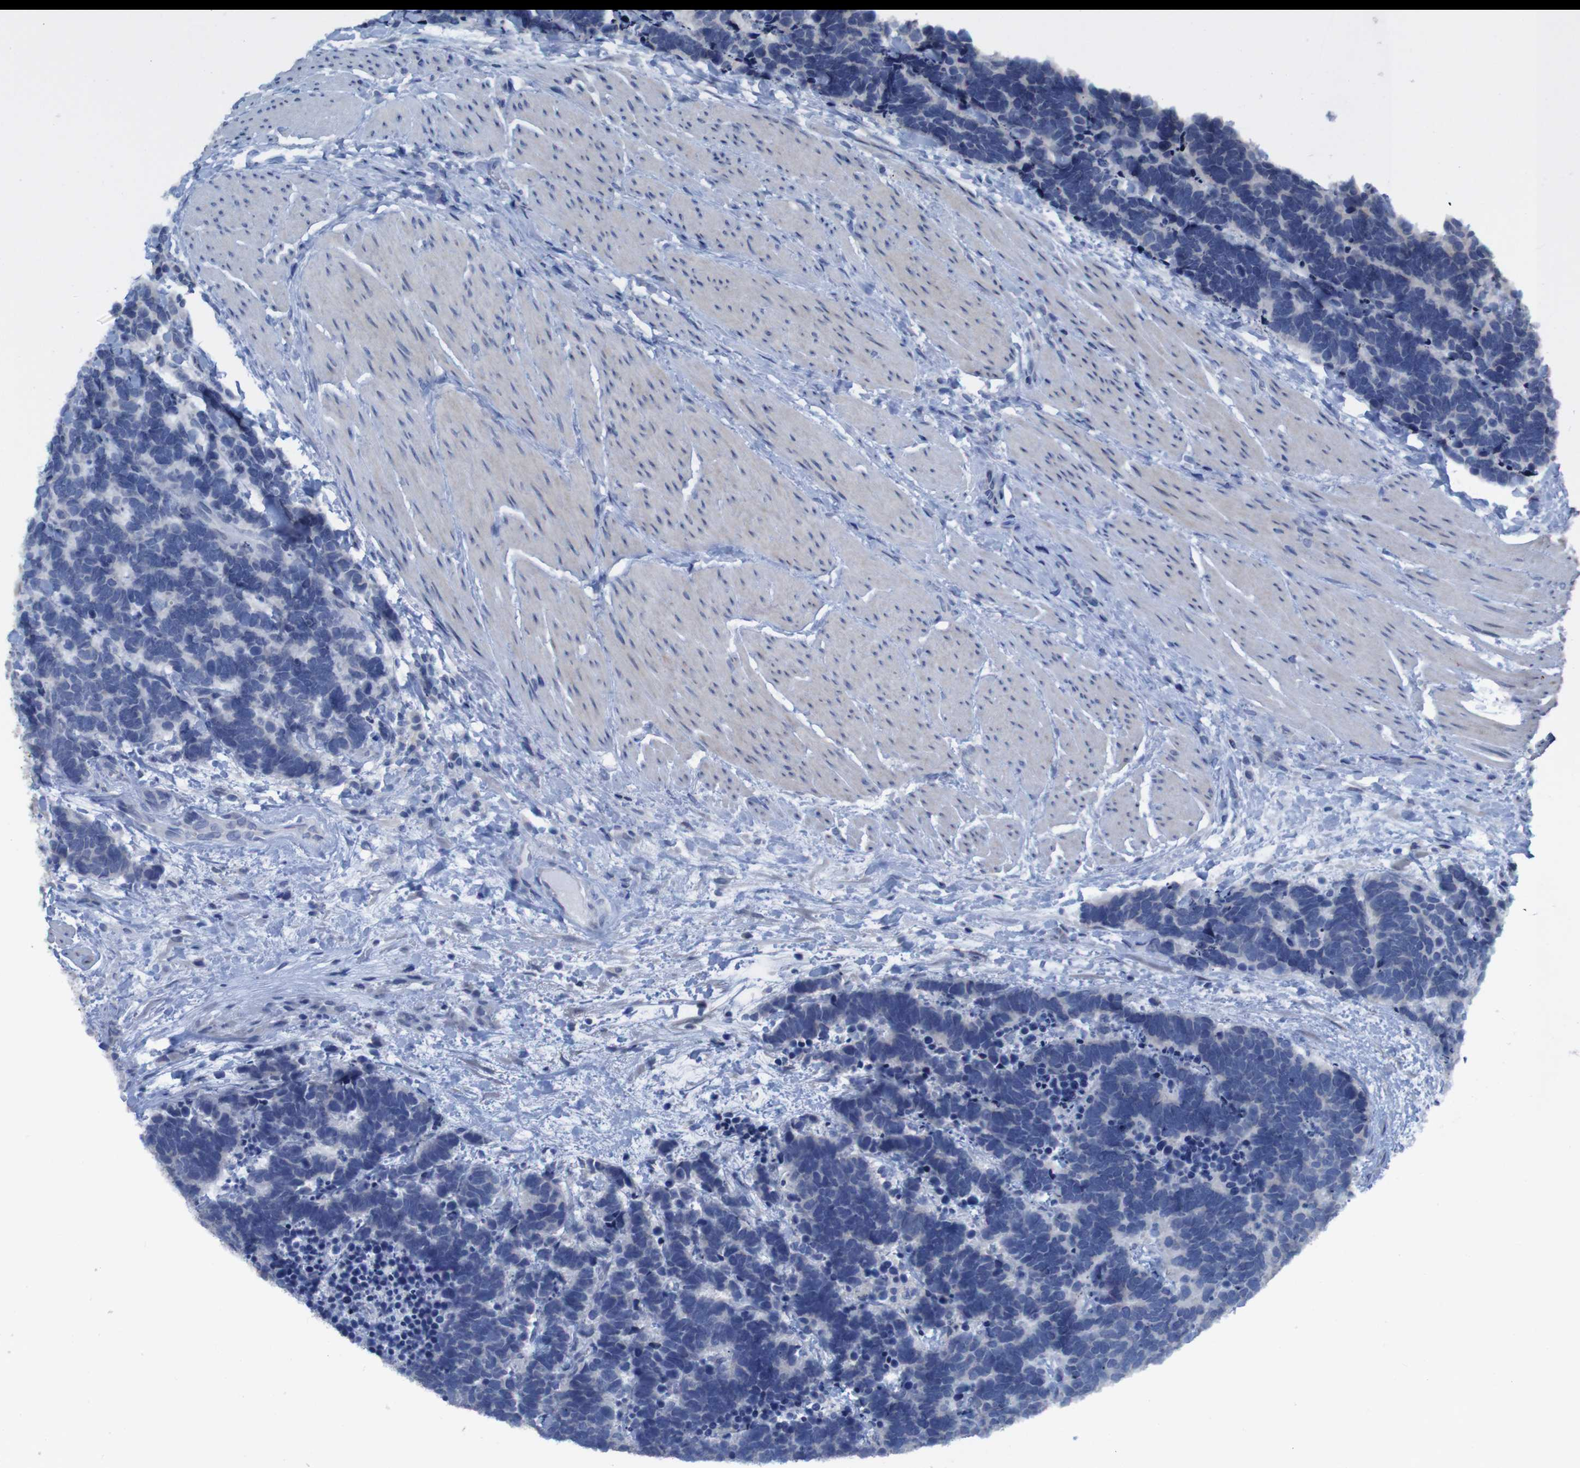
{"staining": {"intensity": "negative", "quantity": "none", "location": "none"}, "tissue": "carcinoid", "cell_type": "Tumor cells", "image_type": "cancer", "snomed": [{"axis": "morphology", "description": "Carcinoma, NOS"}, {"axis": "morphology", "description": "Carcinoid, malignant, NOS"}, {"axis": "topography", "description": "Urinary bladder"}], "caption": "This photomicrograph is of carcinoid (malignant) stained with immunohistochemistry to label a protein in brown with the nuclei are counter-stained blue. There is no positivity in tumor cells.", "gene": "CLDN18", "patient": {"sex": "male", "age": 57}}